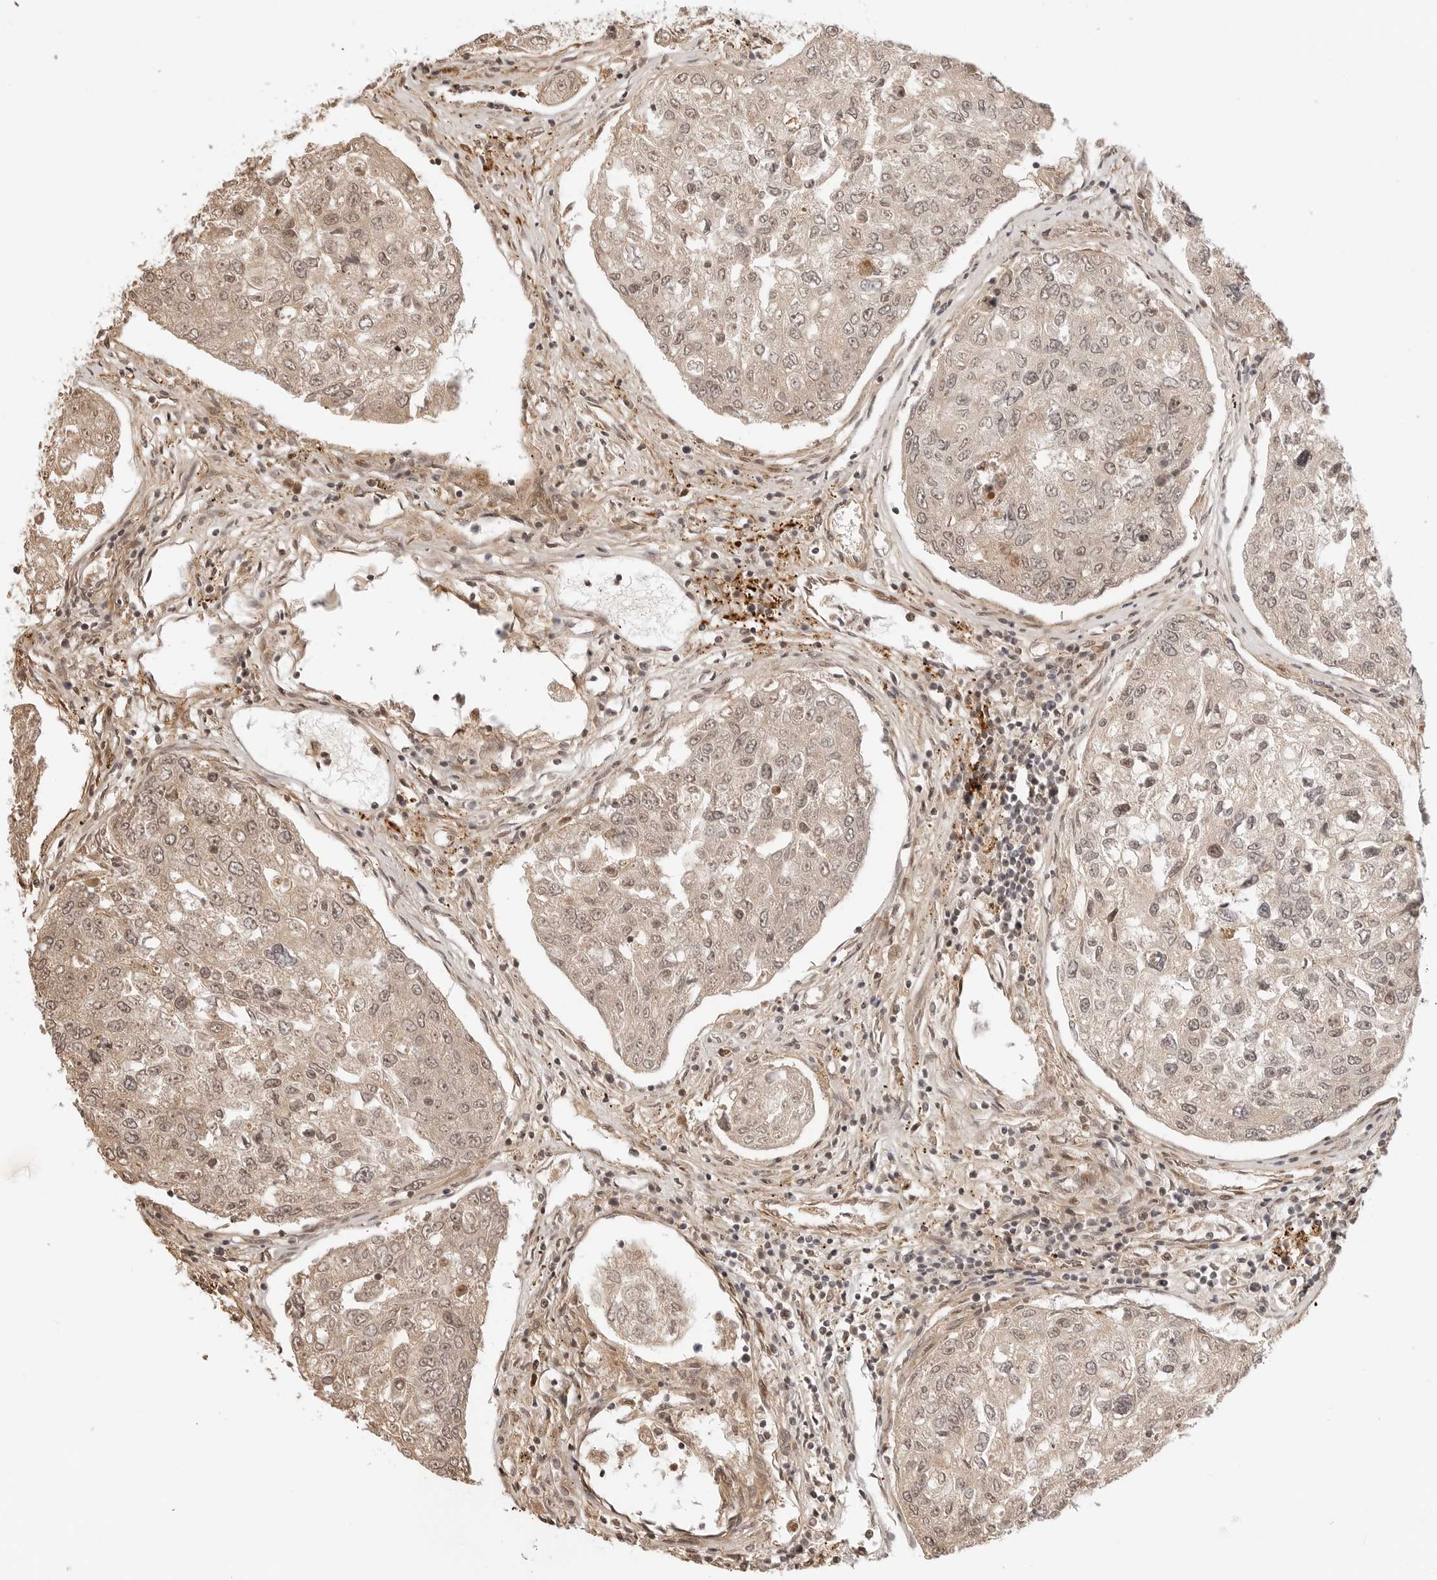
{"staining": {"intensity": "weak", "quantity": ">75%", "location": "nuclear"}, "tissue": "urothelial cancer", "cell_type": "Tumor cells", "image_type": "cancer", "snomed": [{"axis": "morphology", "description": "Urothelial carcinoma, High grade"}, {"axis": "topography", "description": "Lymph node"}, {"axis": "topography", "description": "Urinary bladder"}], "caption": "Protein positivity by immunohistochemistry exhibits weak nuclear expression in approximately >75% of tumor cells in urothelial cancer.", "gene": "GEM", "patient": {"sex": "male", "age": 51}}